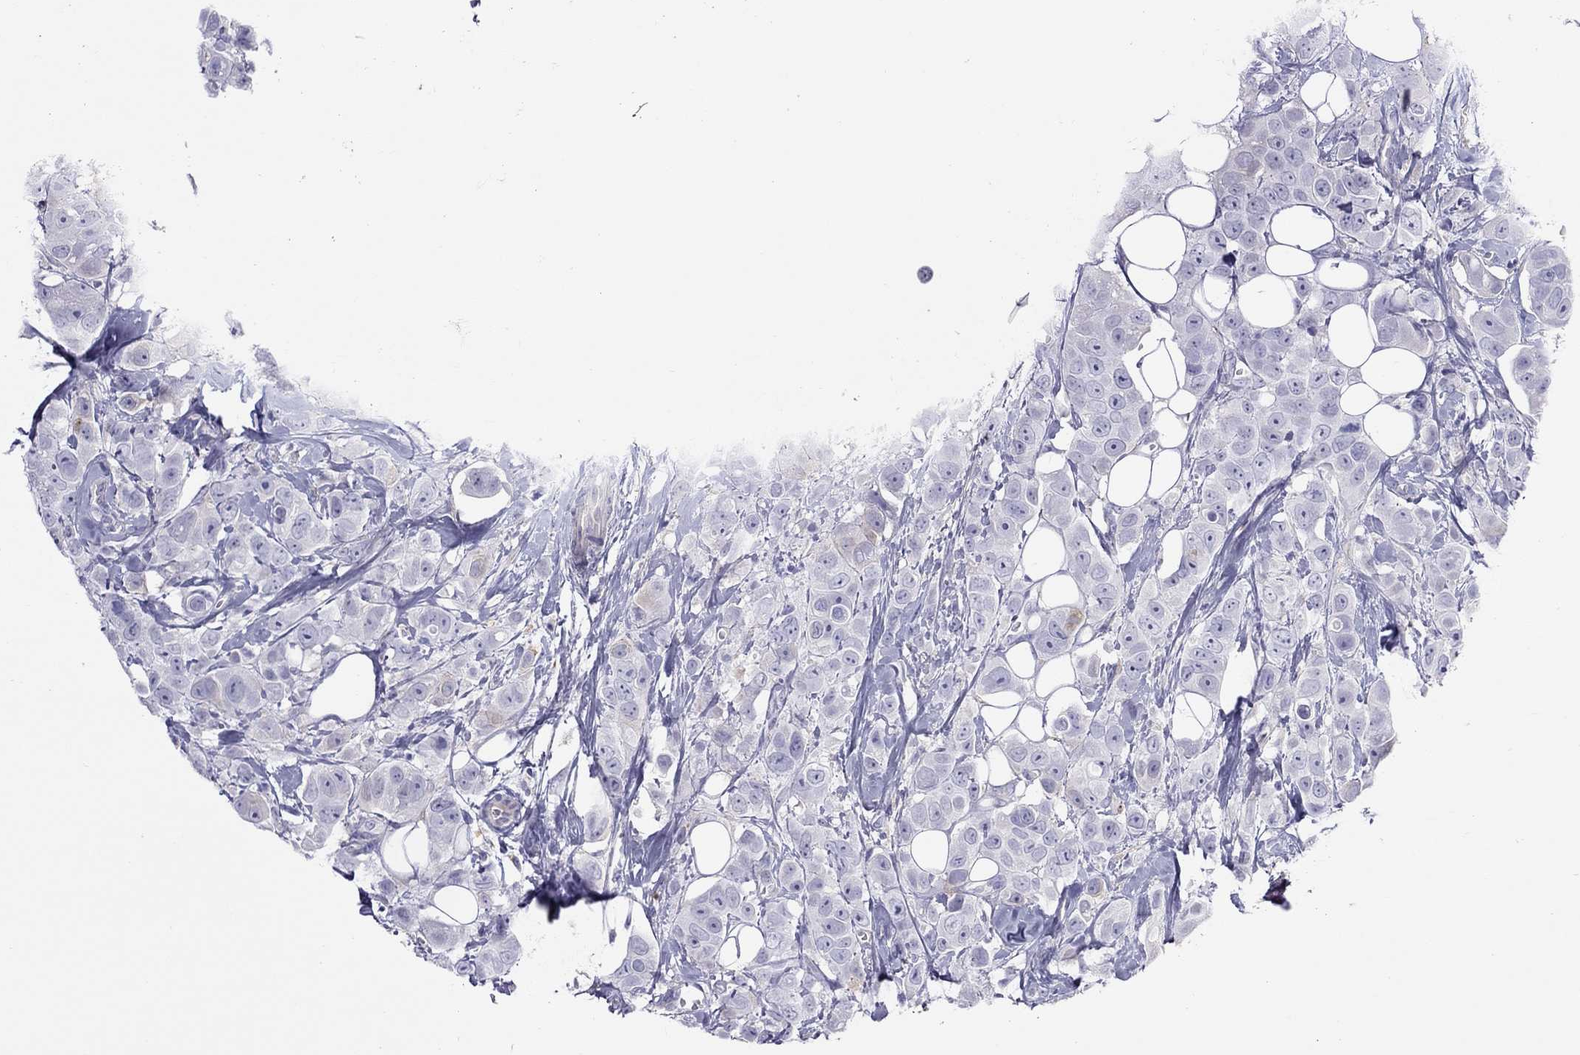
{"staining": {"intensity": "weak", "quantity": "<25%", "location": "cytoplasmic/membranous"}, "tissue": "breast cancer", "cell_type": "Tumor cells", "image_type": "cancer", "snomed": [{"axis": "morphology", "description": "Duct carcinoma"}, {"axis": "topography", "description": "Breast"}], "caption": "Protein analysis of intraductal carcinoma (breast) displays no significant expression in tumor cells.", "gene": "ALOX15B", "patient": {"sex": "female", "age": 35}}